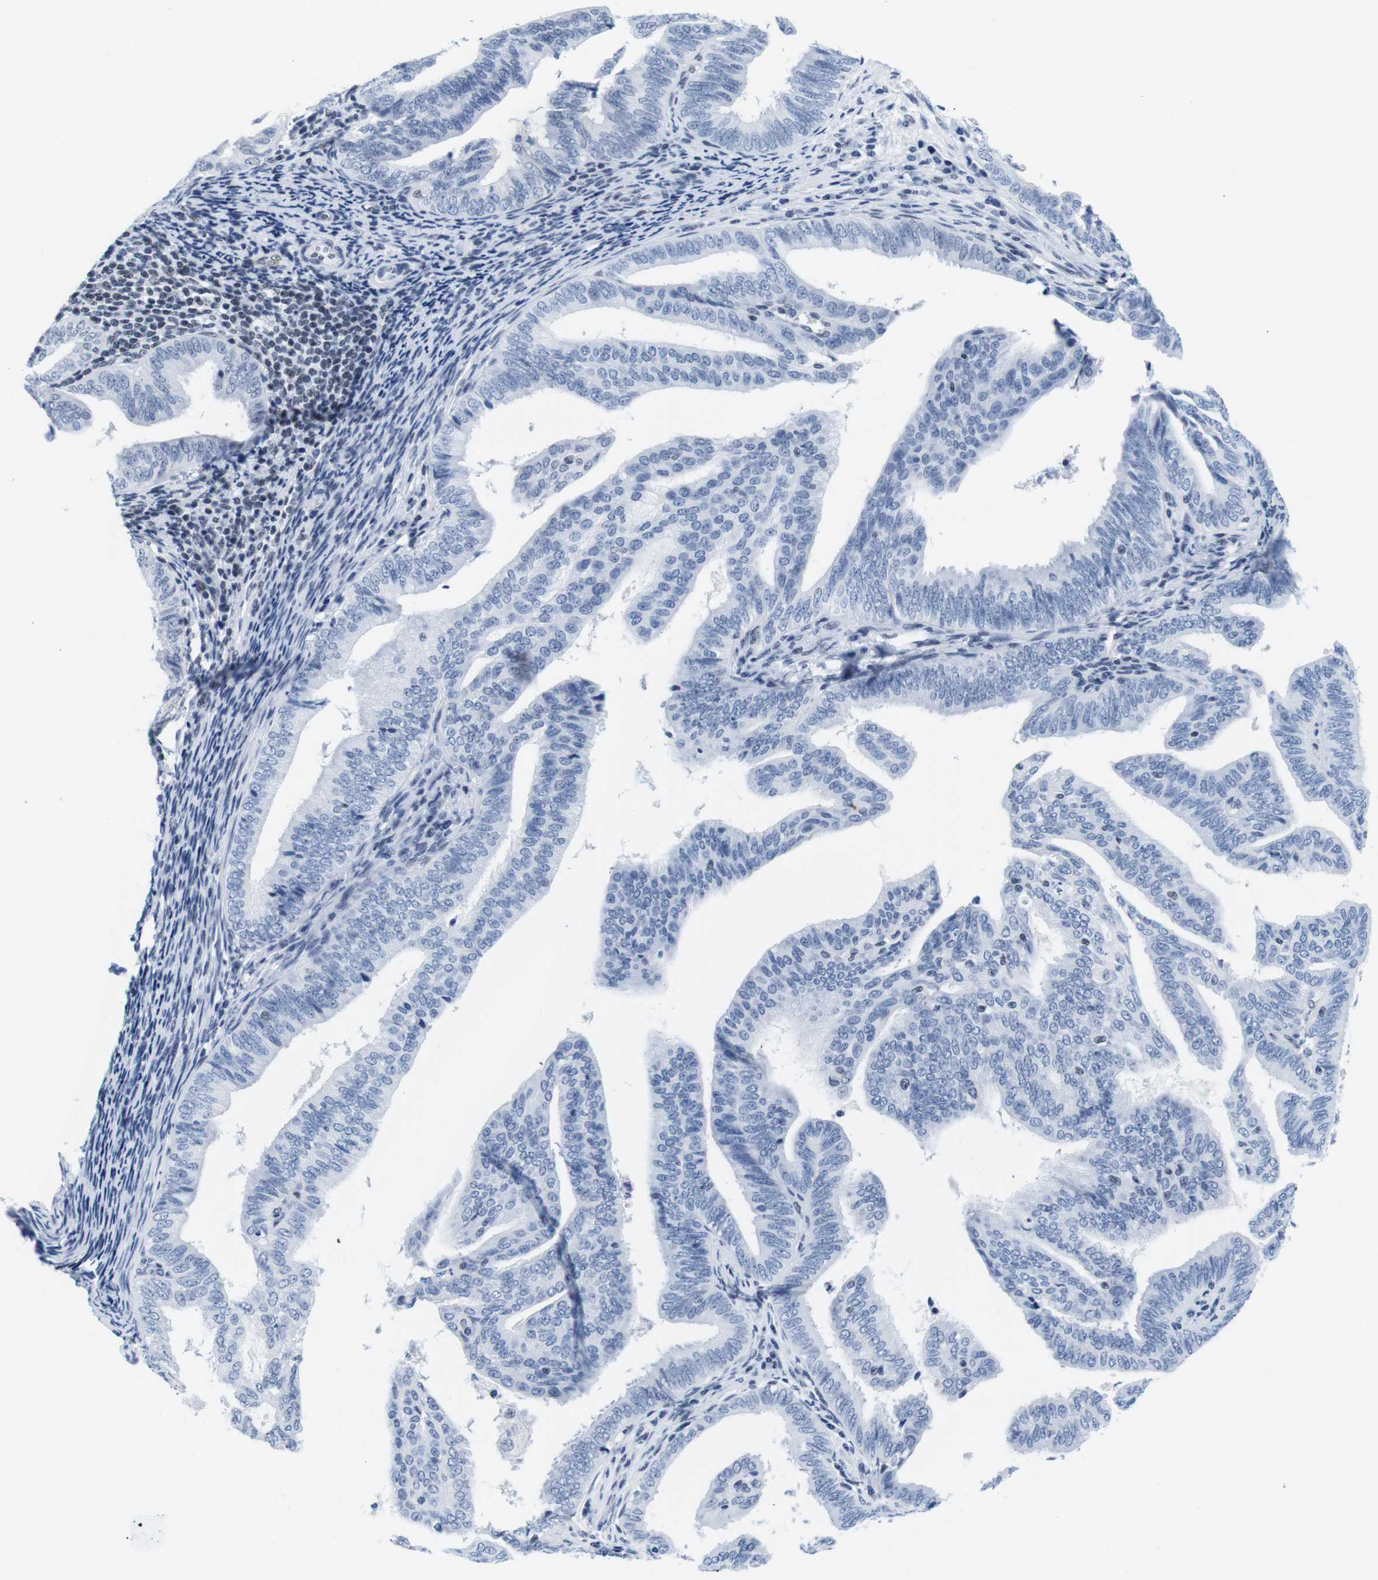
{"staining": {"intensity": "negative", "quantity": "none", "location": "none"}, "tissue": "endometrial cancer", "cell_type": "Tumor cells", "image_type": "cancer", "snomed": [{"axis": "morphology", "description": "Adenocarcinoma, NOS"}, {"axis": "topography", "description": "Endometrium"}], "caption": "This is a histopathology image of IHC staining of endometrial cancer (adenocarcinoma), which shows no positivity in tumor cells.", "gene": "IFI16", "patient": {"sex": "female", "age": 58}}